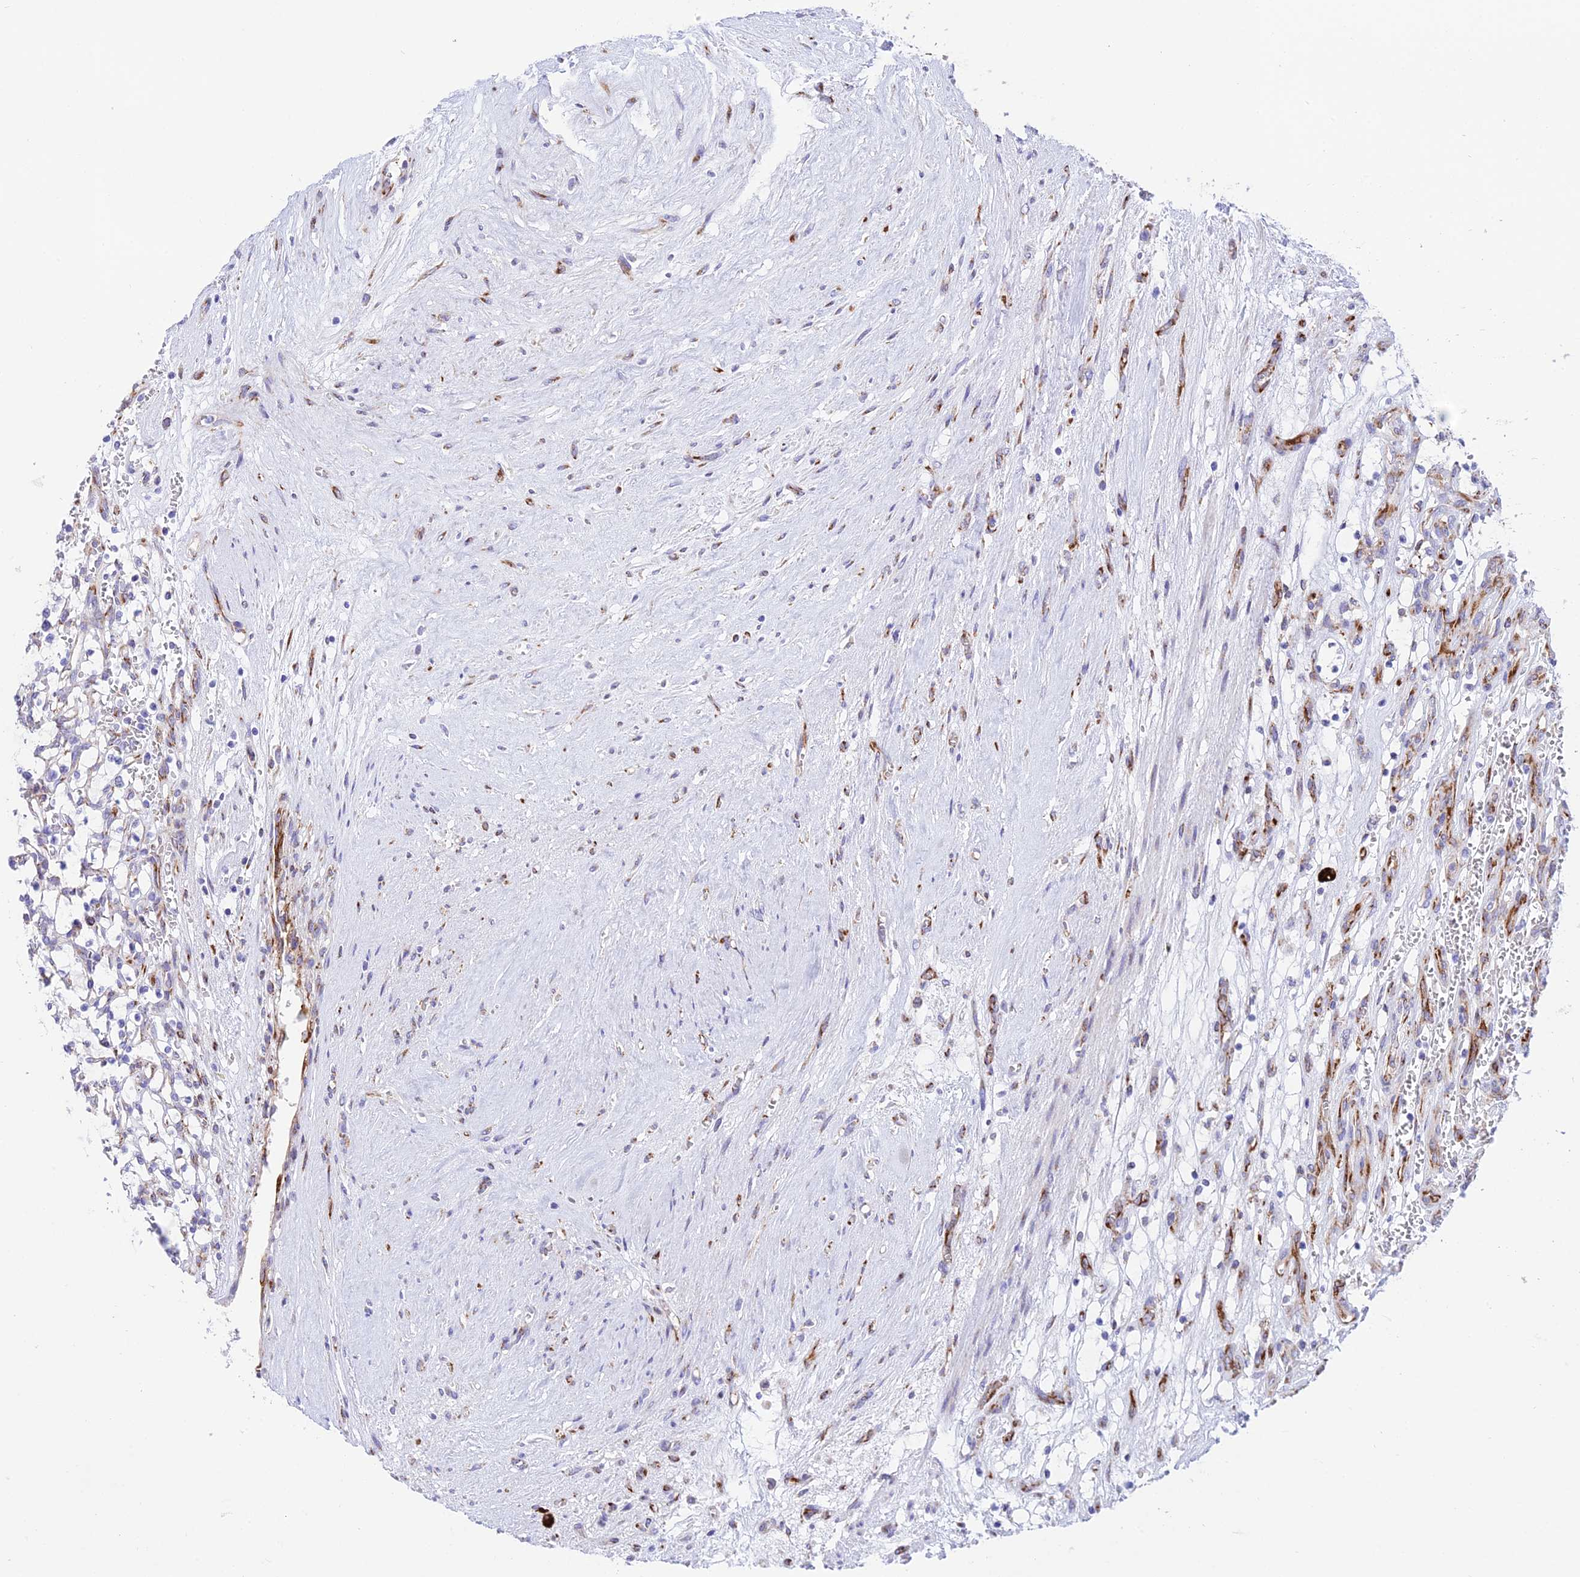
{"staining": {"intensity": "negative", "quantity": "none", "location": "none"}, "tissue": "renal cancer", "cell_type": "Tumor cells", "image_type": "cancer", "snomed": [{"axis": "morphology", "description": "Adenocarcinoma, NOS"}, {"axis": "topography", "description": "Kidney"}], "caption": "The histopathology image reveals no staining of tumor cells in renal adenocarcinoma. Brightfield microscopy of IHC stained with DAB (3,3'-diaminobenzidine) (brown) and hematoxylin (blue), captured at high magnification.", "gene": "TUBGCP6", "patient": {"sex": "female", "age": 69}}